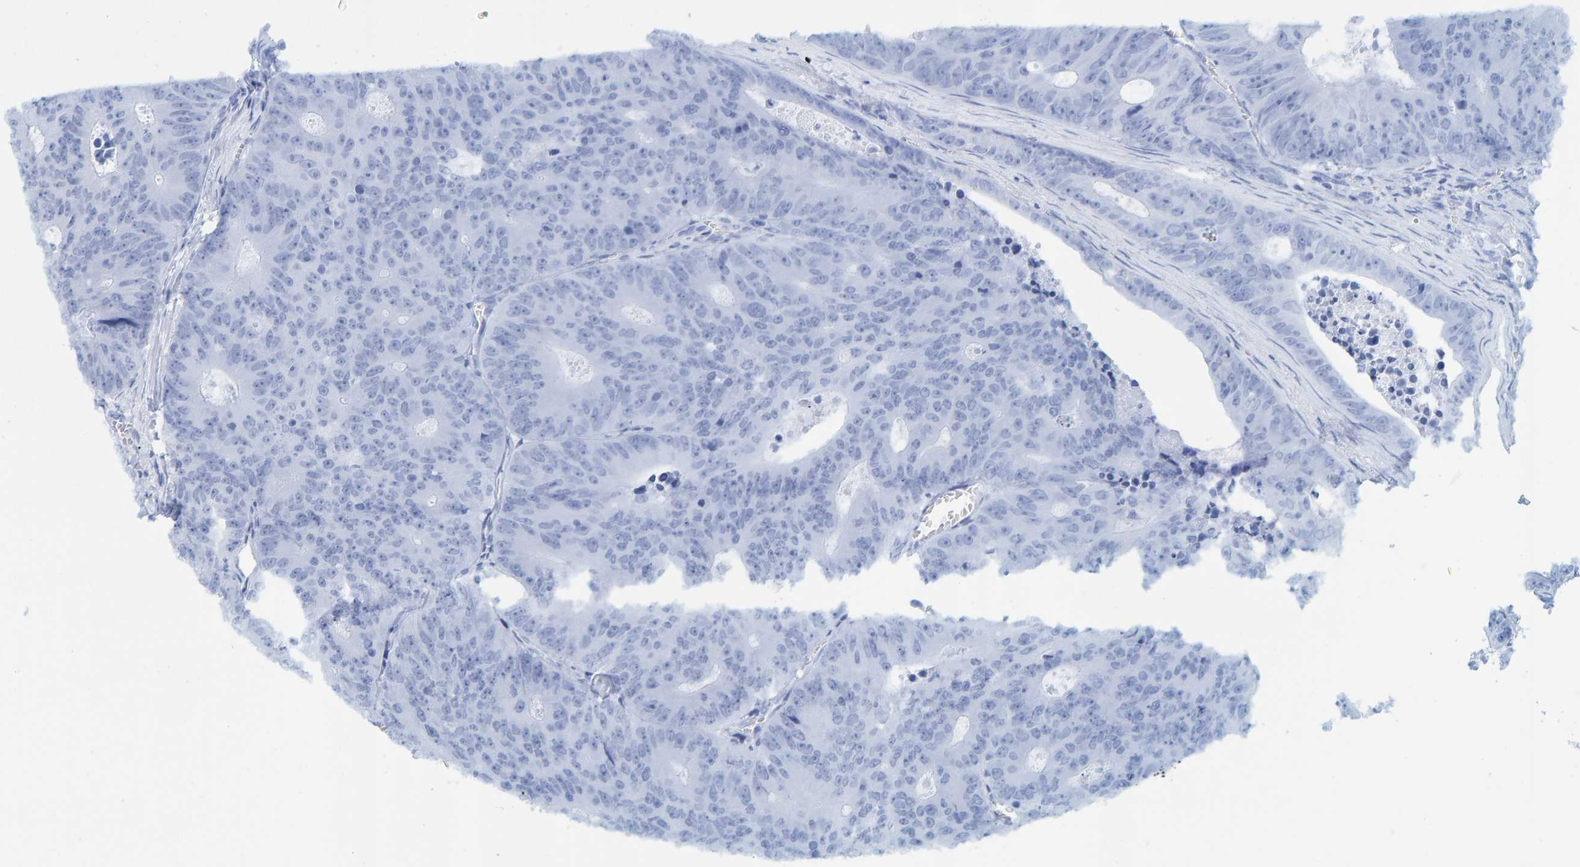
{"staining": {"intensity": "weak", "quantity": "<25%", "location": "cytoplasmic/membranous"}, "tissue": "colorectal cancer", "cell_type": "Tumor cells", "image_type": "cancer", "snomed": [{"axis": "morphology", "description": "Adenocarcinoma, NOS"}, {"axis": "topography", "description": "Colon"}], "caption": "This is a micrograph of immunohistochemistry staining of colorectal cancer, which shows no expression in tumor cells. Nuclei are stained in blue.", "gene": "PRKD2", "patient": {"sex": "male", "age": 87}}